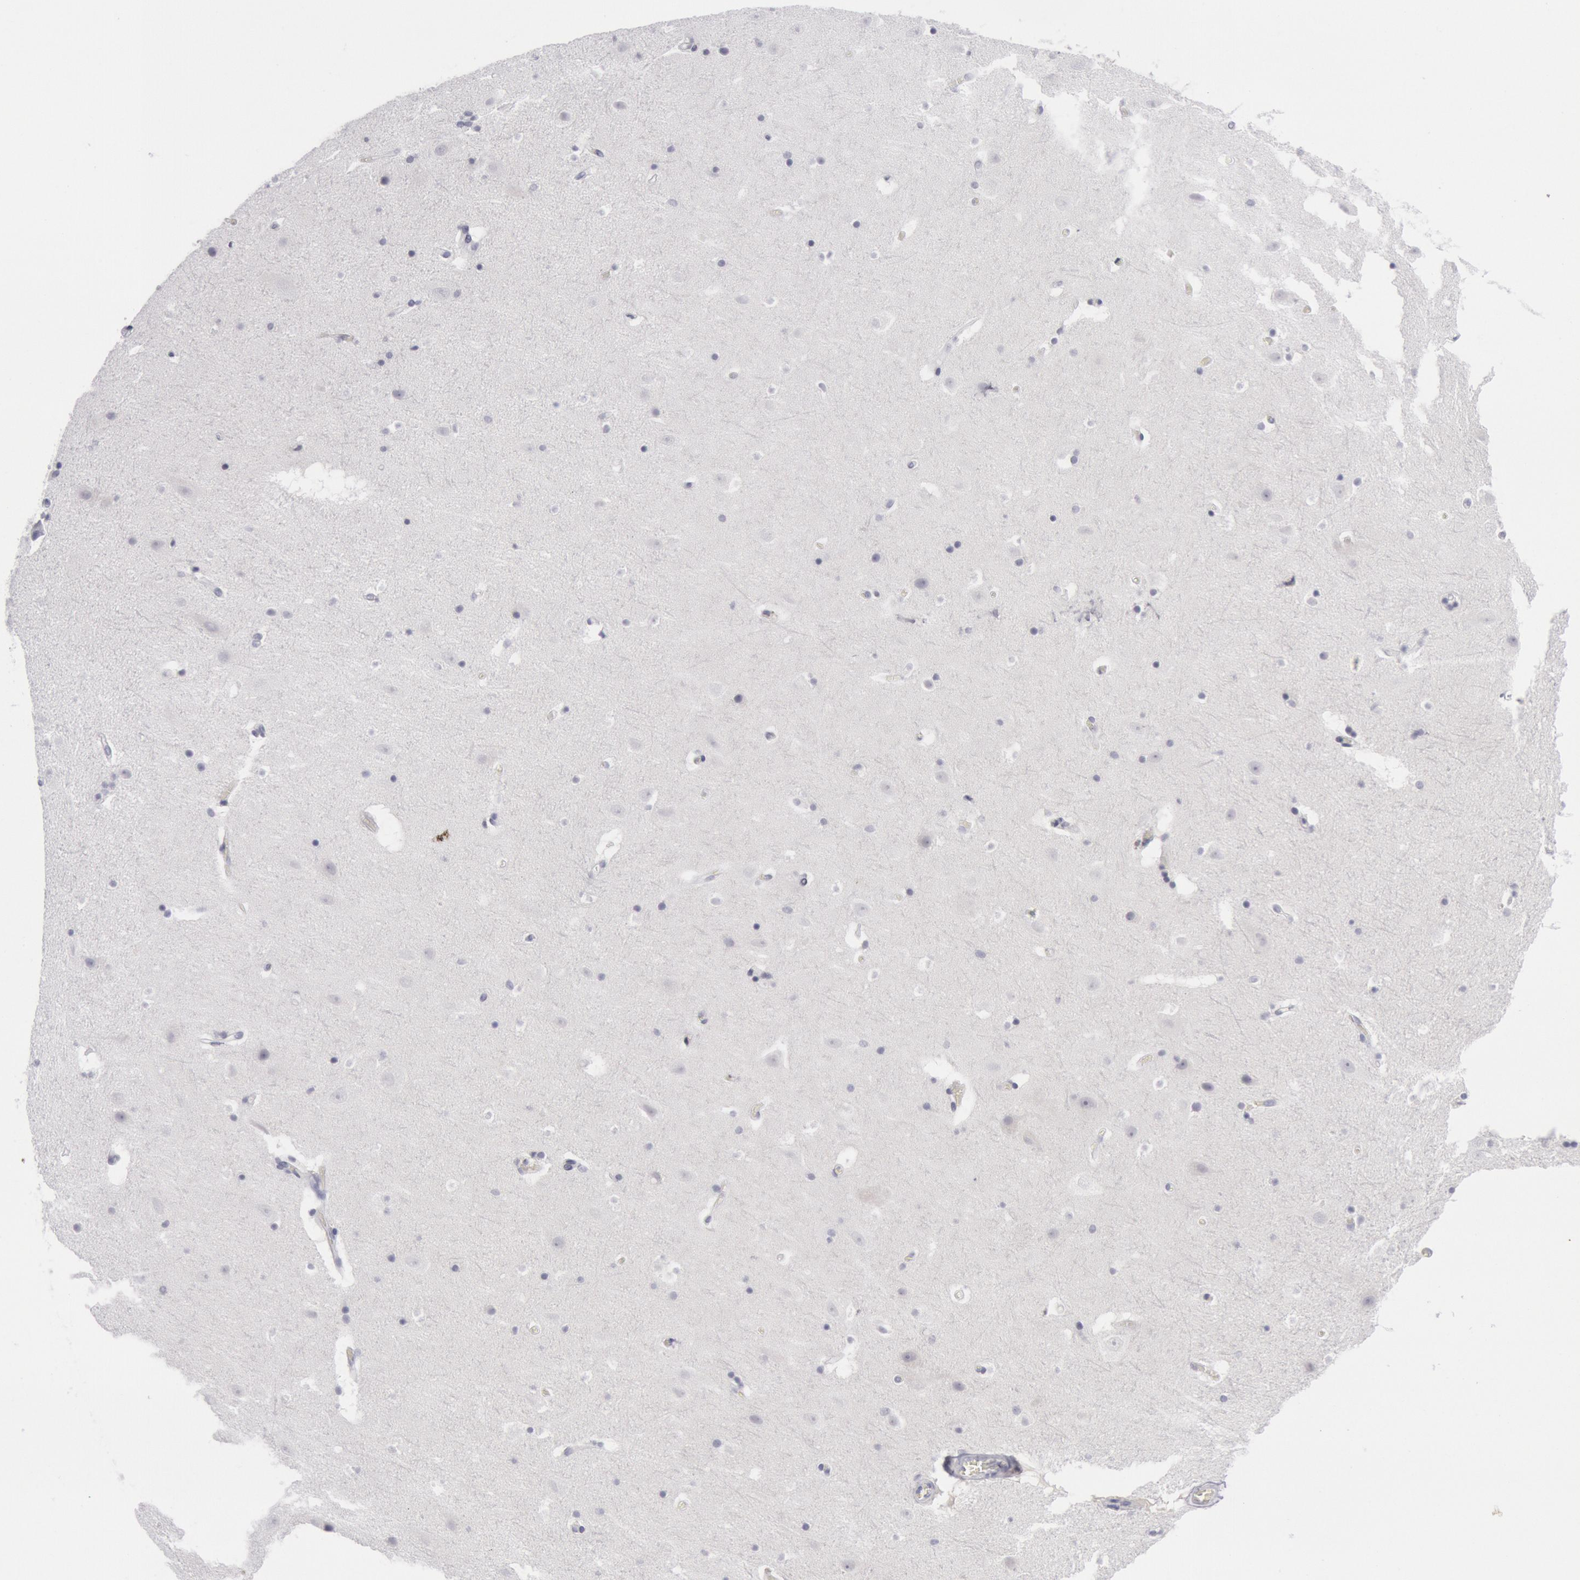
{"staining": {"intensity": "negative", "quantity": "none", "location": "none"}, "tissue": "hippocampus", "cell_type": "Neuronal cells", "image_type": "normal", "snomed": [{"axis": "morphology", "description": "Normal tissue, NOS"}, {"axis": "topography", "description": "Hippocampus"}], "caption": "Hippocampus stained for a protein using IHC reveals no positivity neuronal cells.", "gene": "KRT16", "patient": {"sex": "male", "age": 45}}